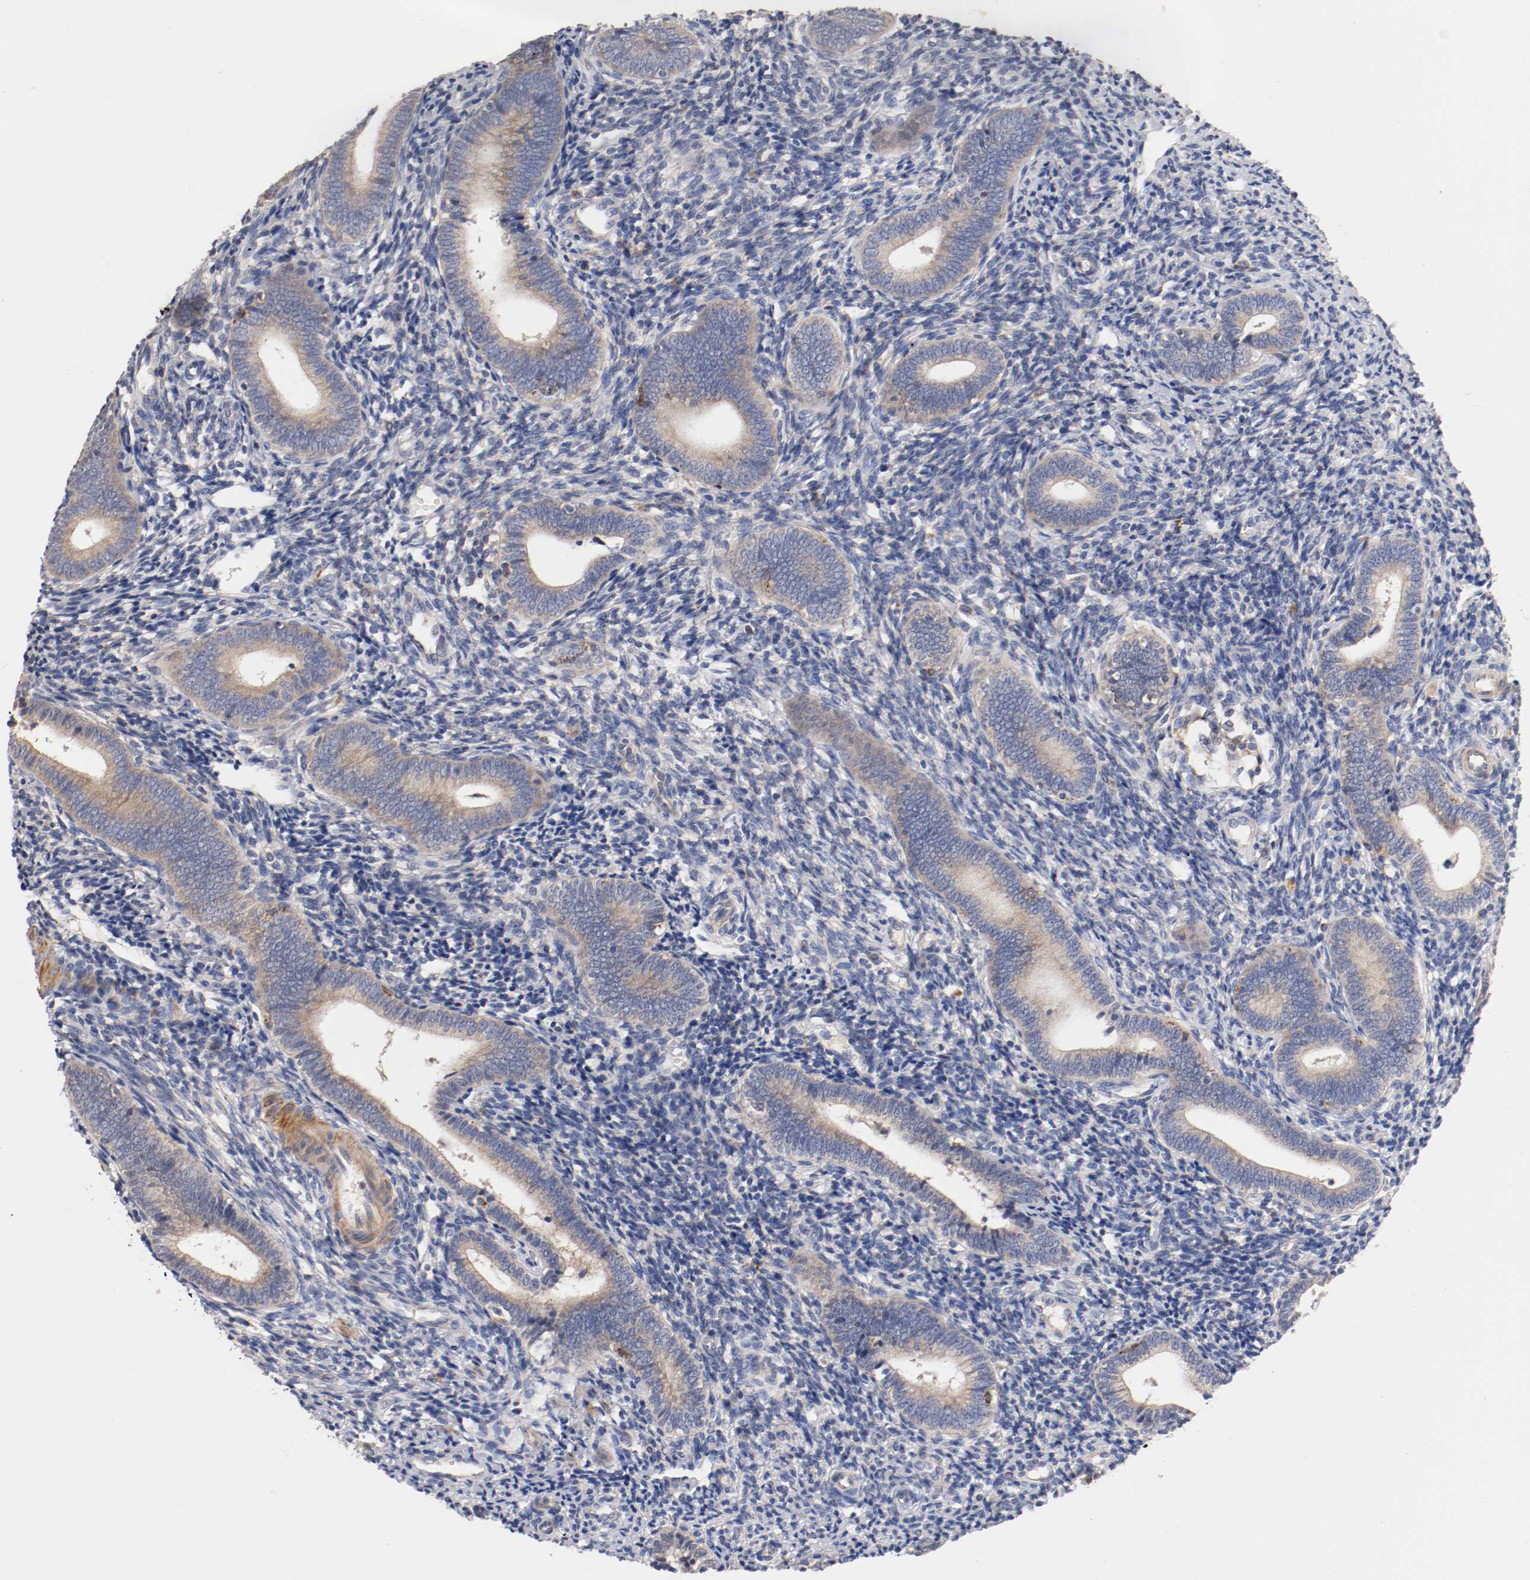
{"staining": {"intensity": "strong", "quantity": "<25%", "location": "cytoplasmic/membranous"}, "tissue": "endometrium", "cell_type": "Cells in endometrial stroma", "image_type": "normal", "snomed": [{"axis": "morphology", "description": "Normal tissue, NOS"}, {"axis": "topography", "description": "Uterus"}, {"axis": "topography", "description": "Endometrium"}], "caption": "A photomicrograph of endometrium stained for a protein shows strong cytoplasmic/membranous brown staining in cells in endometrial stroma.", "gene": "SEMA5A", "patient": {"sex": "female", "age": 33}}